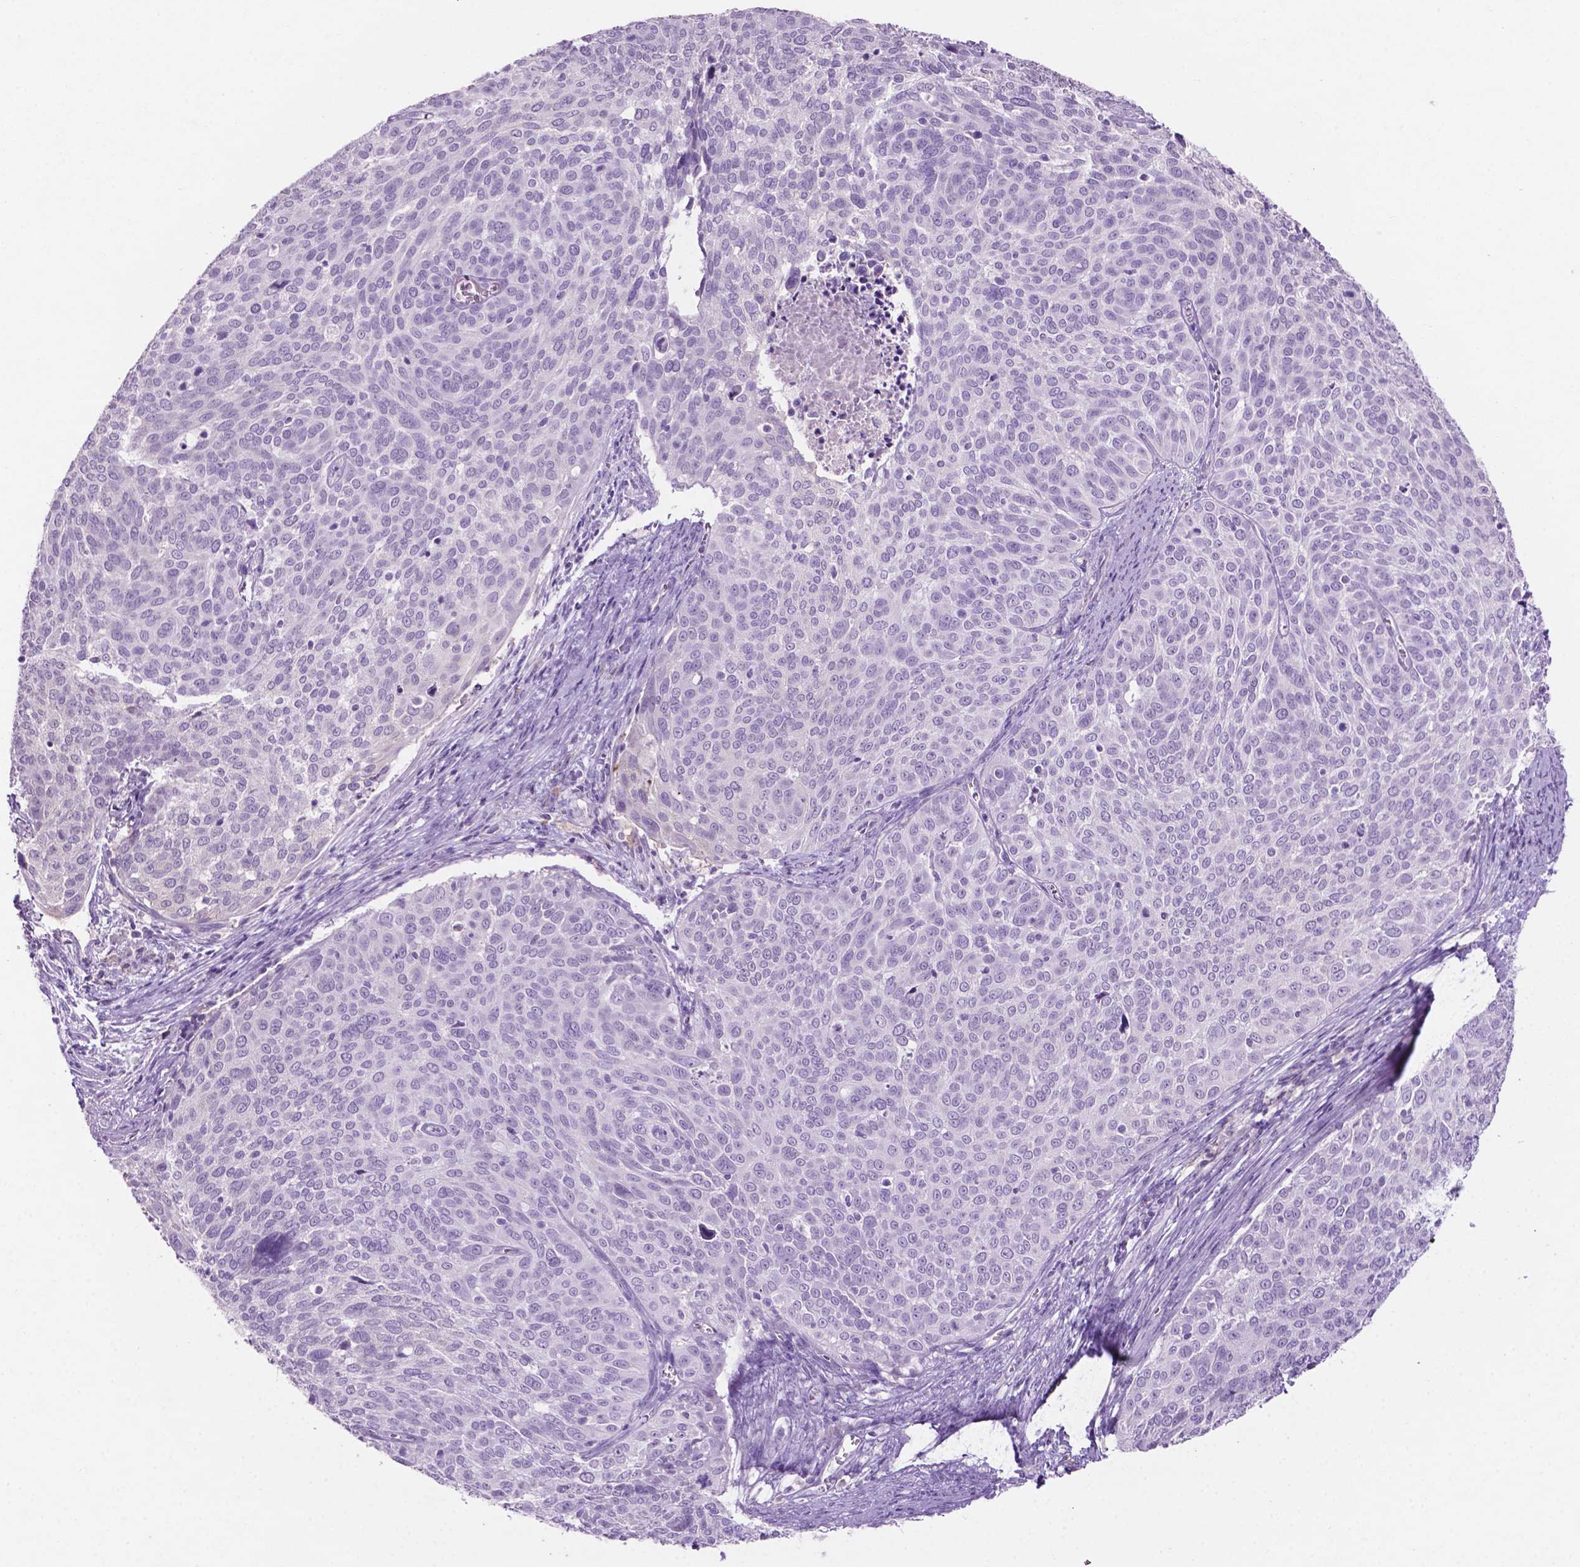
{"staining": {"intensity": "negative", "quantity": "none", "location": "none"}, "tissue": "cervical cancer", "cell_type": "Tumor cells", "image_type": "cancer", "snomed": [{"axis": "morphology", "description": "Squamous cell carcinoma, NOS"}, {"axis": "topography", "description": "Cervix"}], "caption": "The immunohistochemistry (IHC) photomicrograph has no significant expression in tumor cells of cervical cancer tissue. Brightfield microscopy of immunohistochemistry stained with DAB (3,3'-diaminobenzidine) (brown) and hematoxylin (blue), captured at high magnification.", "gene": "PHGR1", "patient": {"sex": "female", "age": 39}}